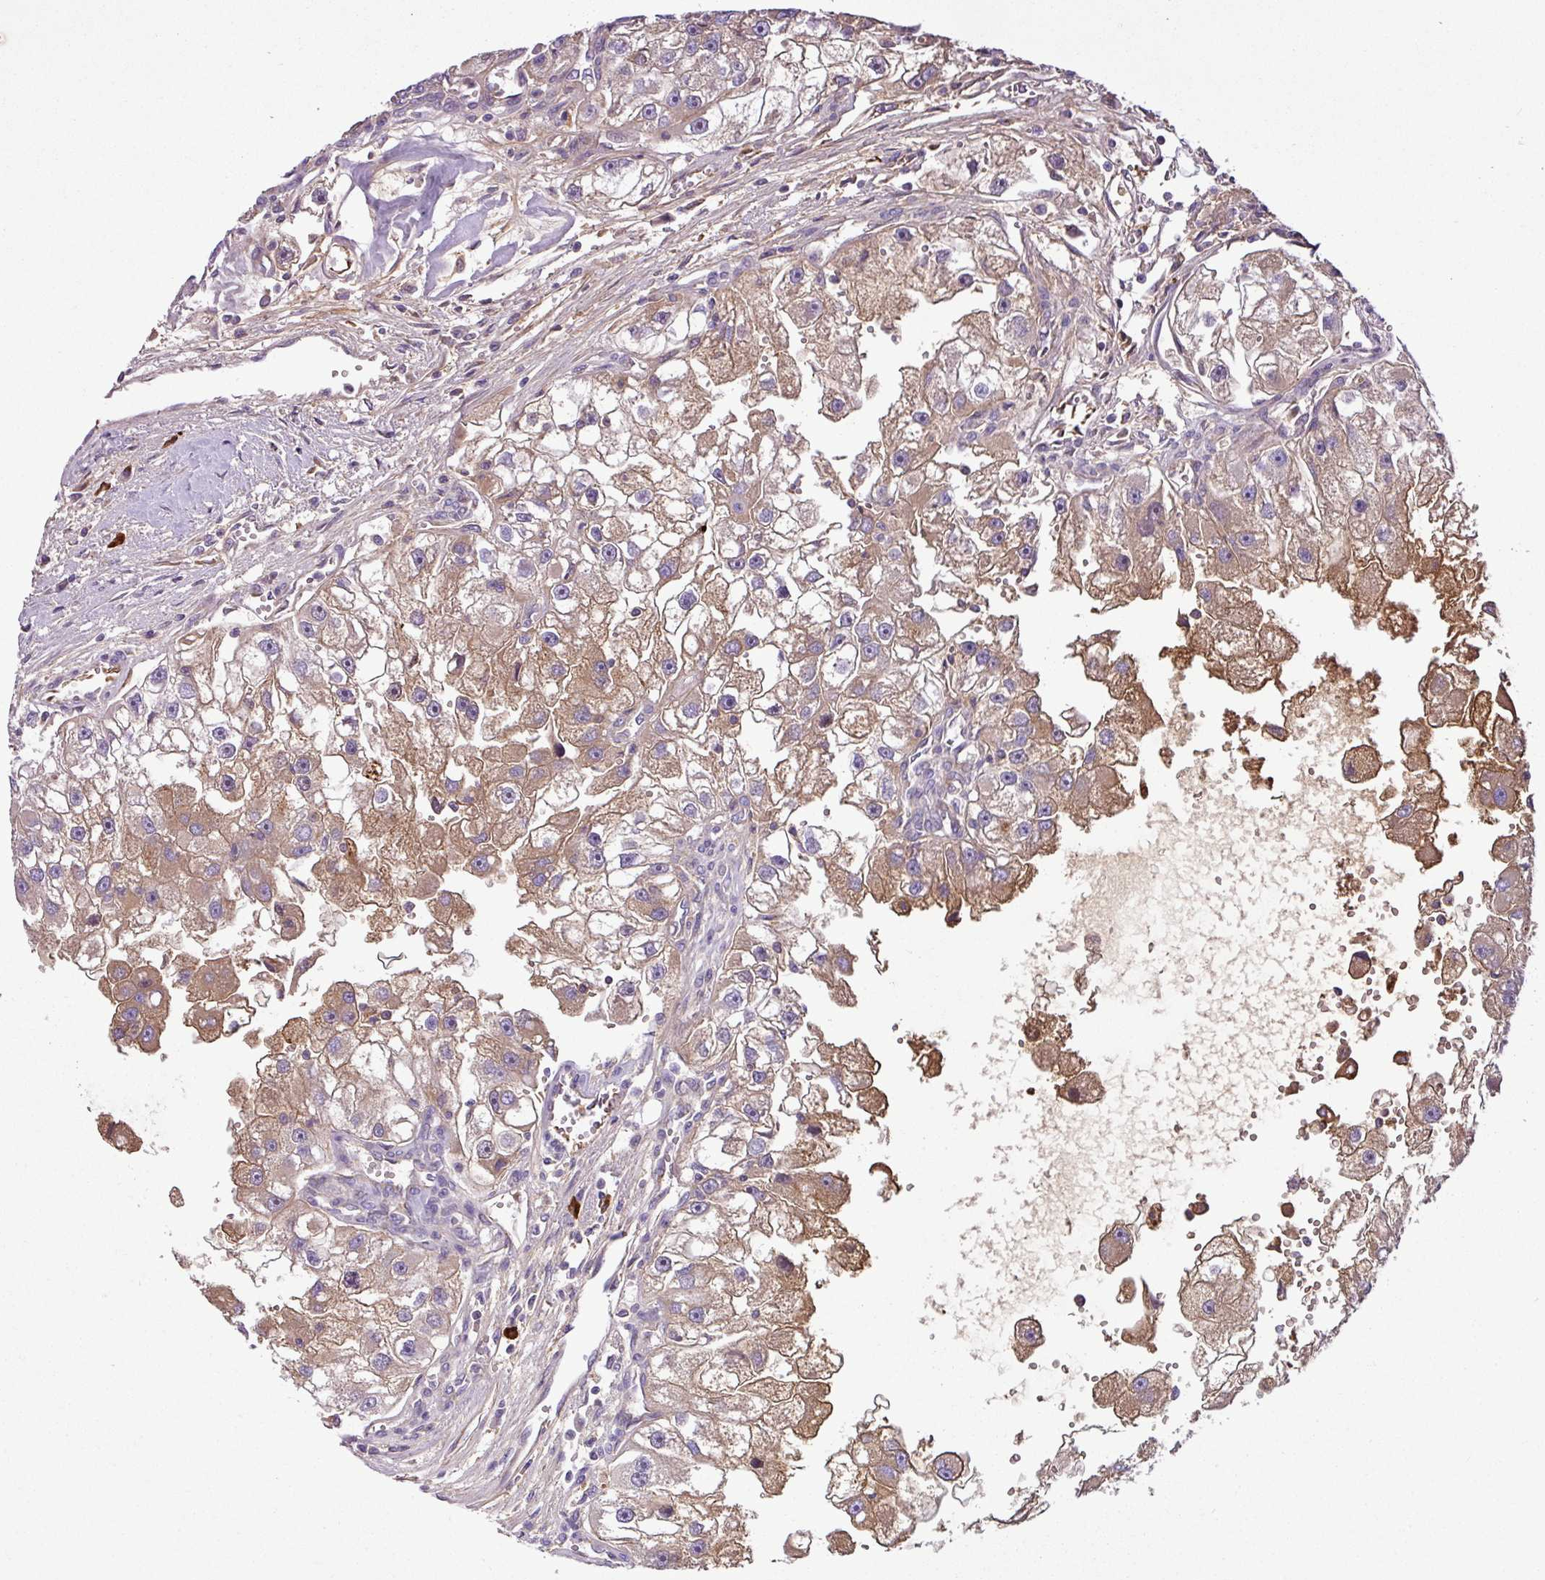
{"staining": {"intensity": "moderate", "quantity": "25%-75%", "location": "cytoplasmic/membranous"}, "tissue": "renal cancer", "cell_type": "Tumor cells", "image_type": "cancer", "snomed": [{"axis": "morphology", "description": "Adenocarcinoma, NOS"}, {"axis": "topography", "description": "Kidney"}], "caption": "A high-resolution micrograph shows IHC staining of adenocarcinoma (renal), which demonstrates moderate cytoplasmic/membranous positivity in approximately 25%-75% of tumor cells. The protein is shown in brown color, while the nuclei are stained blue.", "gene": "ZNF266", "patient": {"sex": "male", "age": 63}}